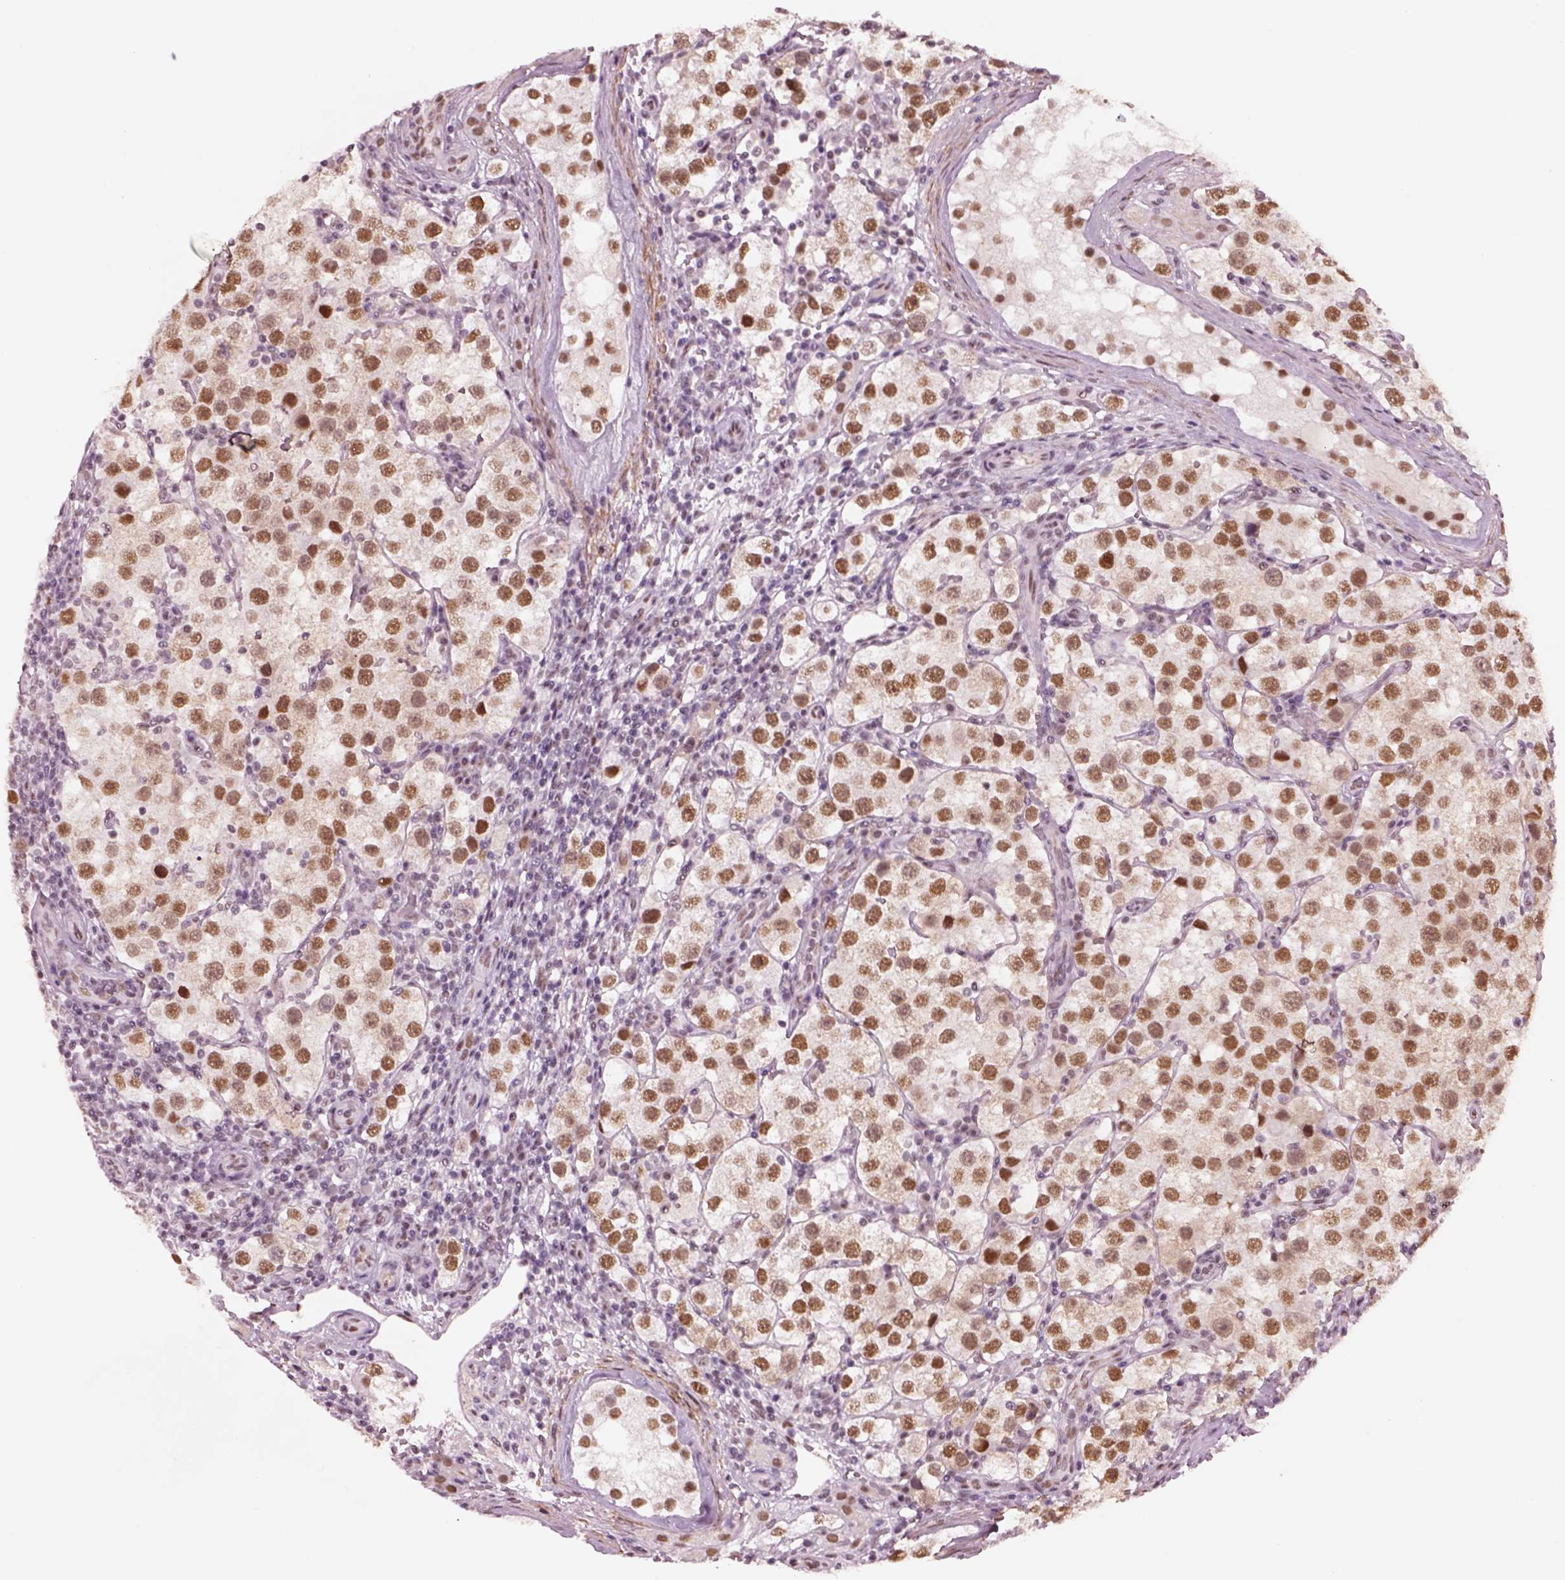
{"staining": {"intensity": "moderate", "quantity": ">75%", "location": "nuclear"}, "tissue": "testis cancer", "cell_type": "Tumor cells", "image_type": "cancer", "snomed": [{"axis": "morphology", "description": "Seminoma, NOS"}, {"axis": "topography", "description": "Testis"}], "caption": "Seminoma (testis) stained with immunohistochemistry (IHC) reveals moderate nuclear positivity in approximately >75% of tumor cells.", "gene": "SEPHS1", "patient": {"sex": "male", "age": 37}}